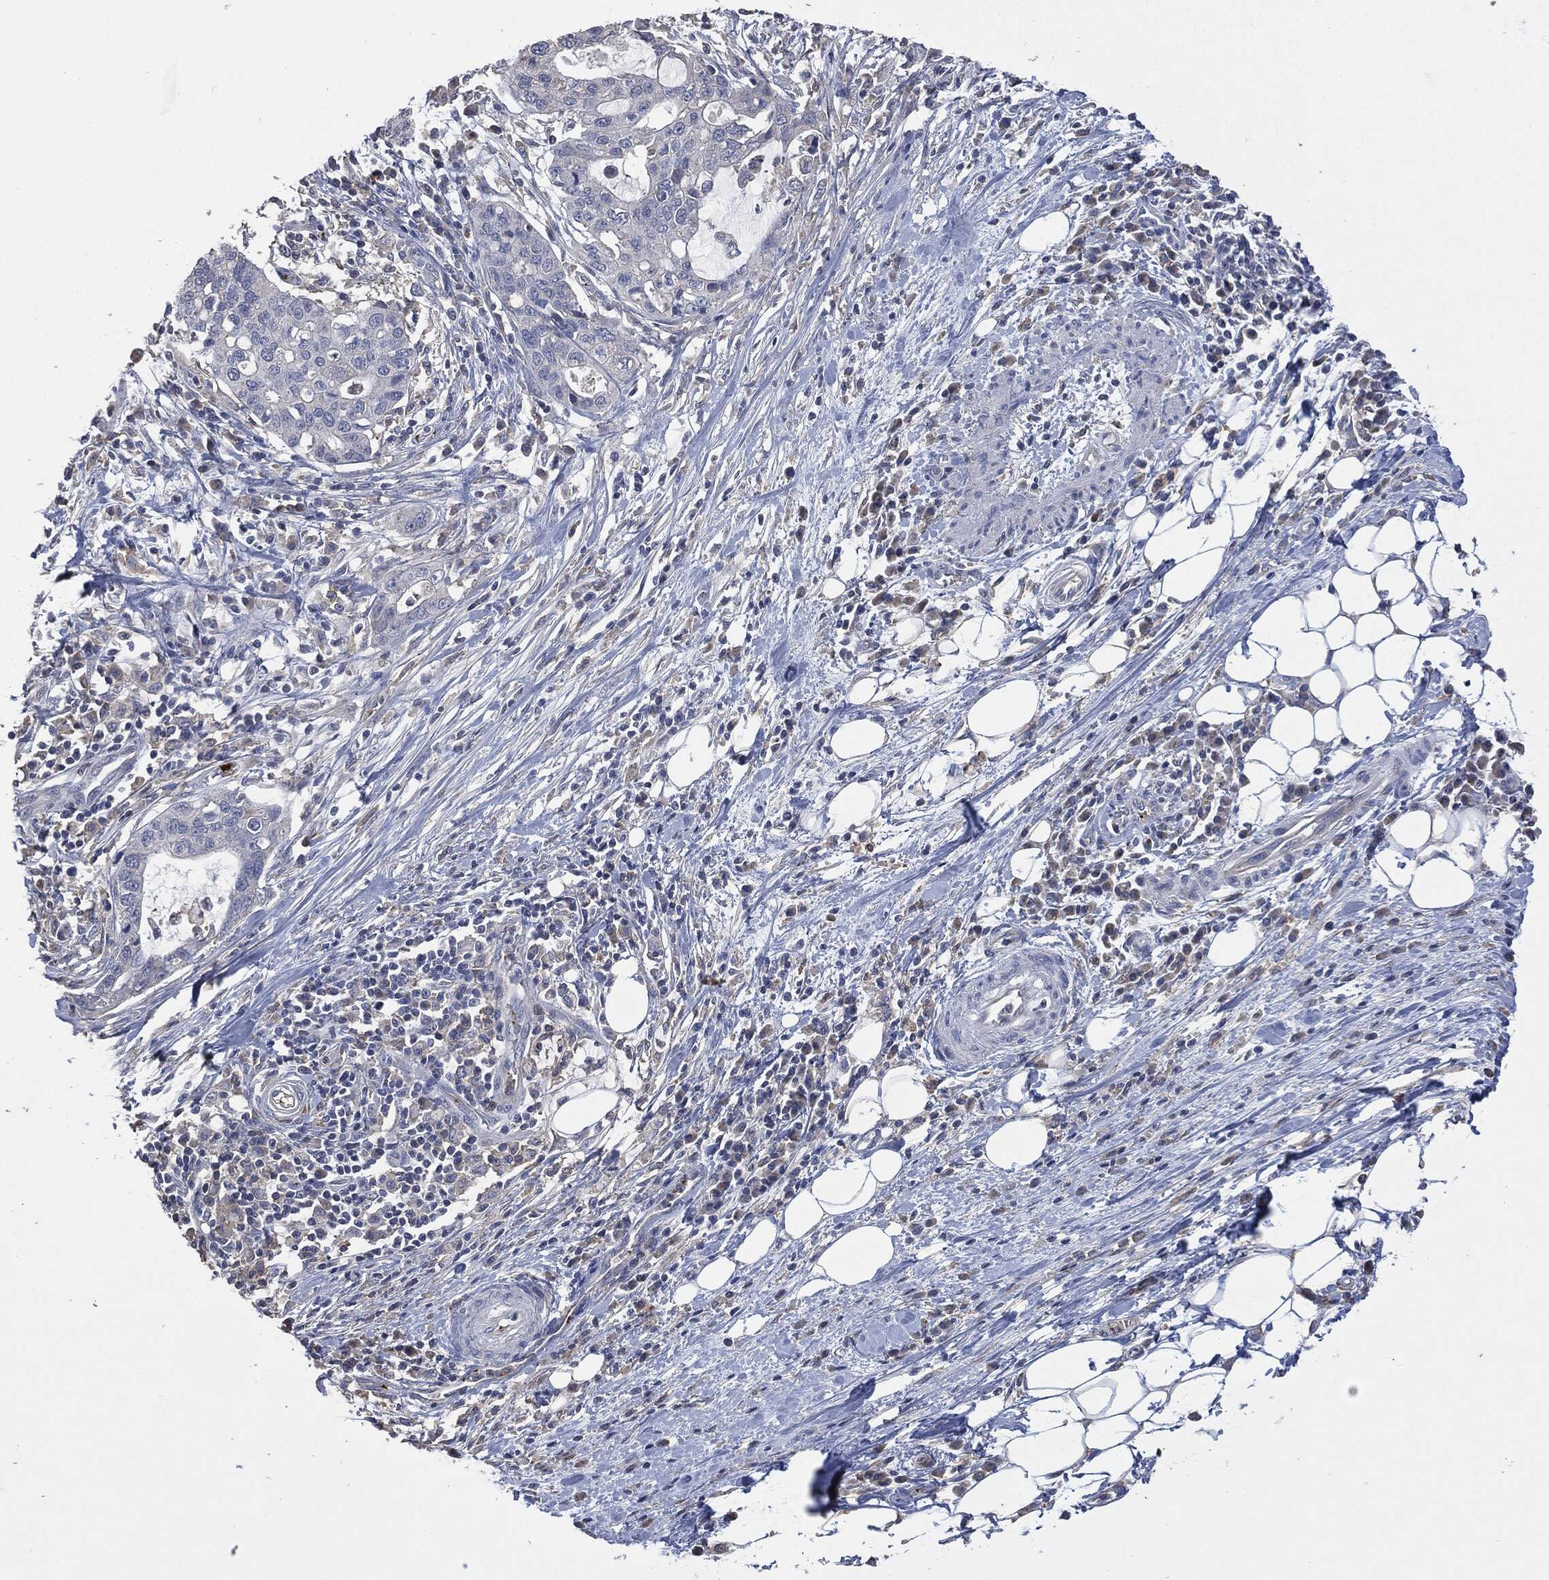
{"staining": {"intensity": "negative", "quantity": "none", "location": "none"}, "tissue": "stomach cancer", "cell_type": "Tumor cells", "image_type": "cancer", "snomed": [{"axis": "morphology", "description": "Adenocarcinoma, NOS"}, {"axis": "topography", "description": "Stomach"}], "caption": "There is no significant positivity in tumor cells of adenocarcinoma (stomach).", "gene": "CD33", "patient": {"sex": "male", "age": 54}}